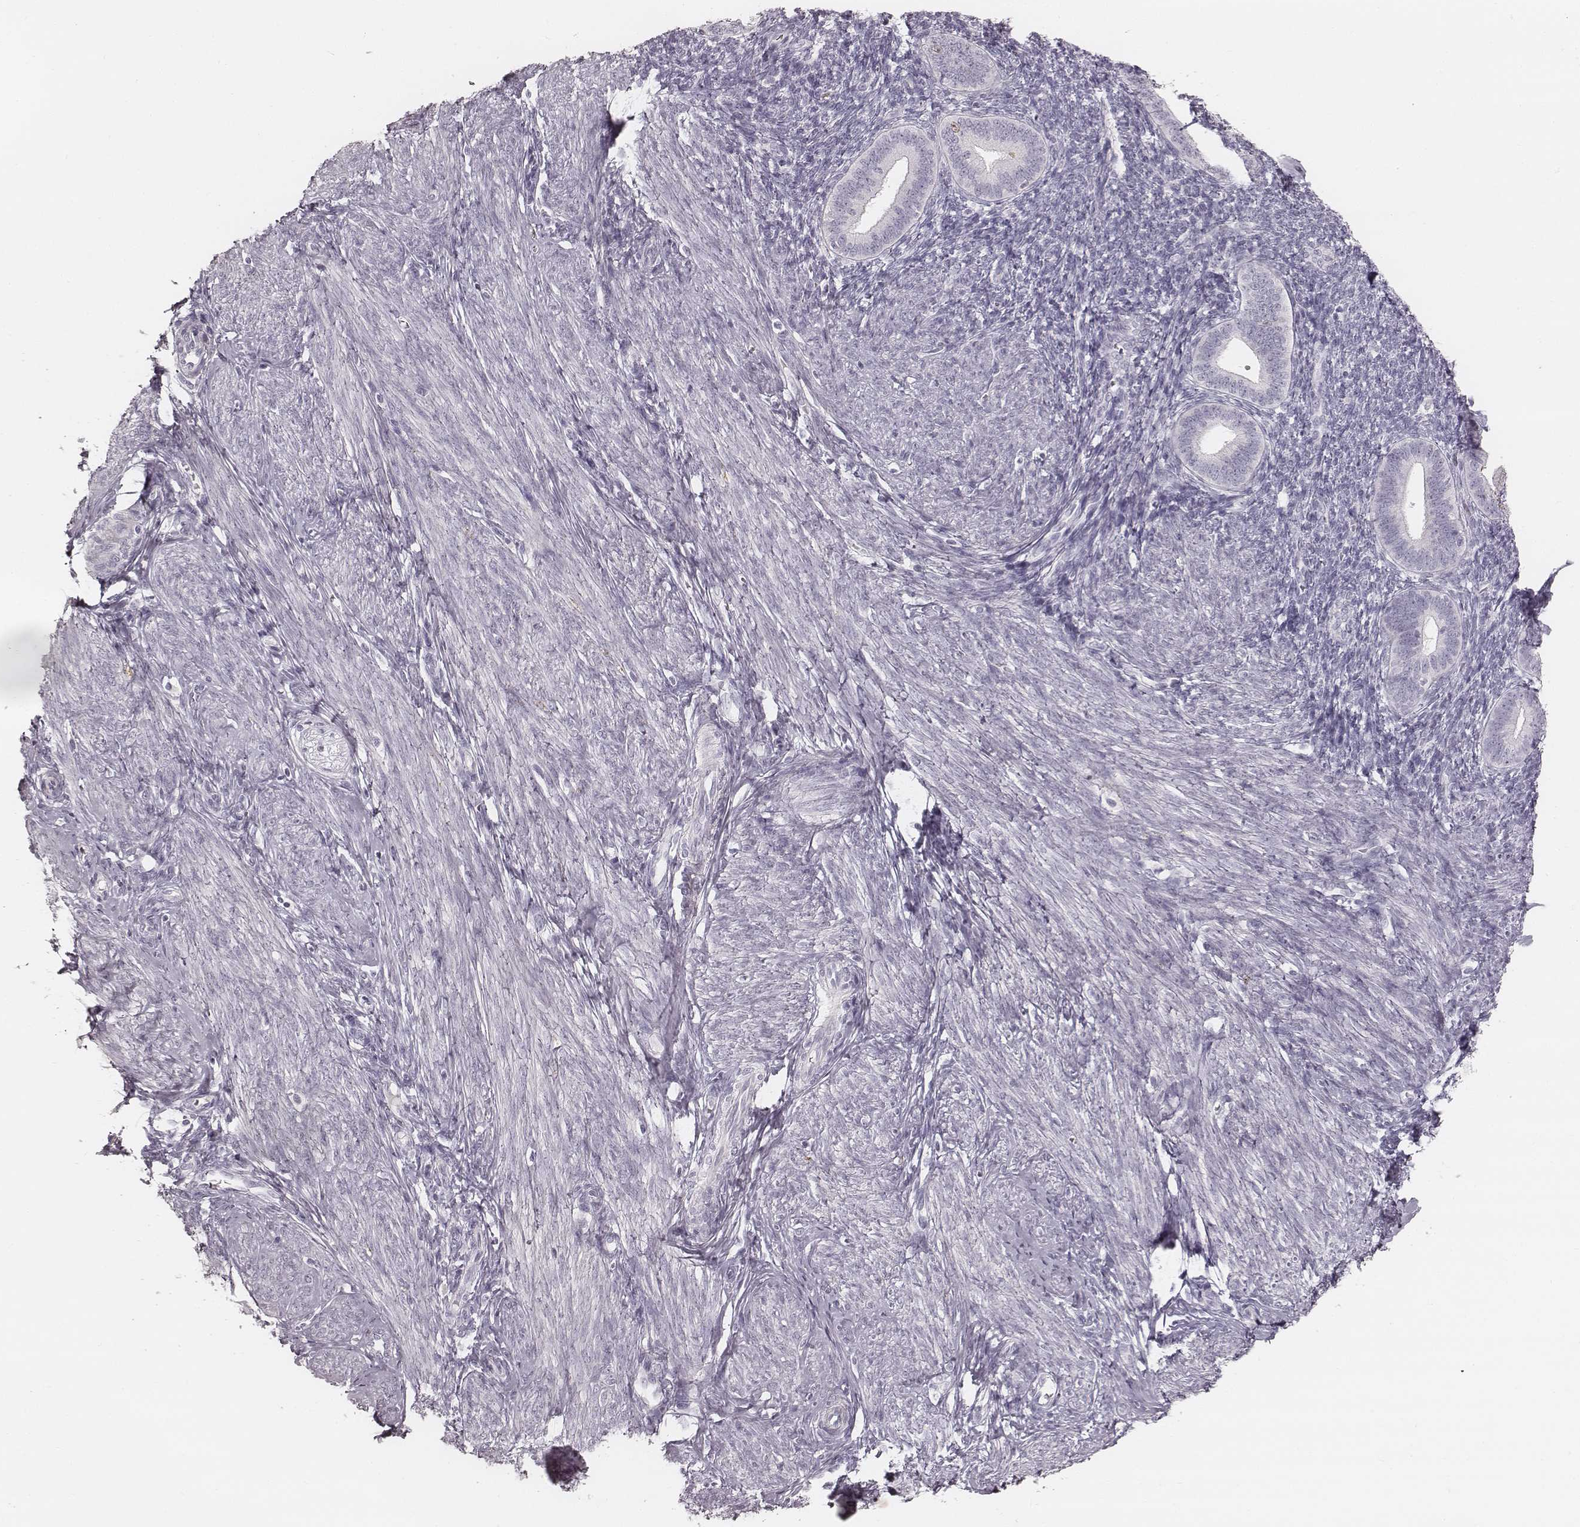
{"staining": {"intensity": "negative", "quantity": "none", "location": "none"}, "tissue": "endometrium", "cell_type": "Cells in endometrial stroma", "image_type": "normal", "snomed": [{"axis": "morphology", "description": "Normal tissue, NOS"}, {"axis": "topography", "description": "Endometrium"}], "caption": "This is an IHC micrograph of unremarkable human endometrium. There is no expression in cells in endometrial stroma.", "gene": "TEX37", "patient": {"sex": "female", "age": 40}}